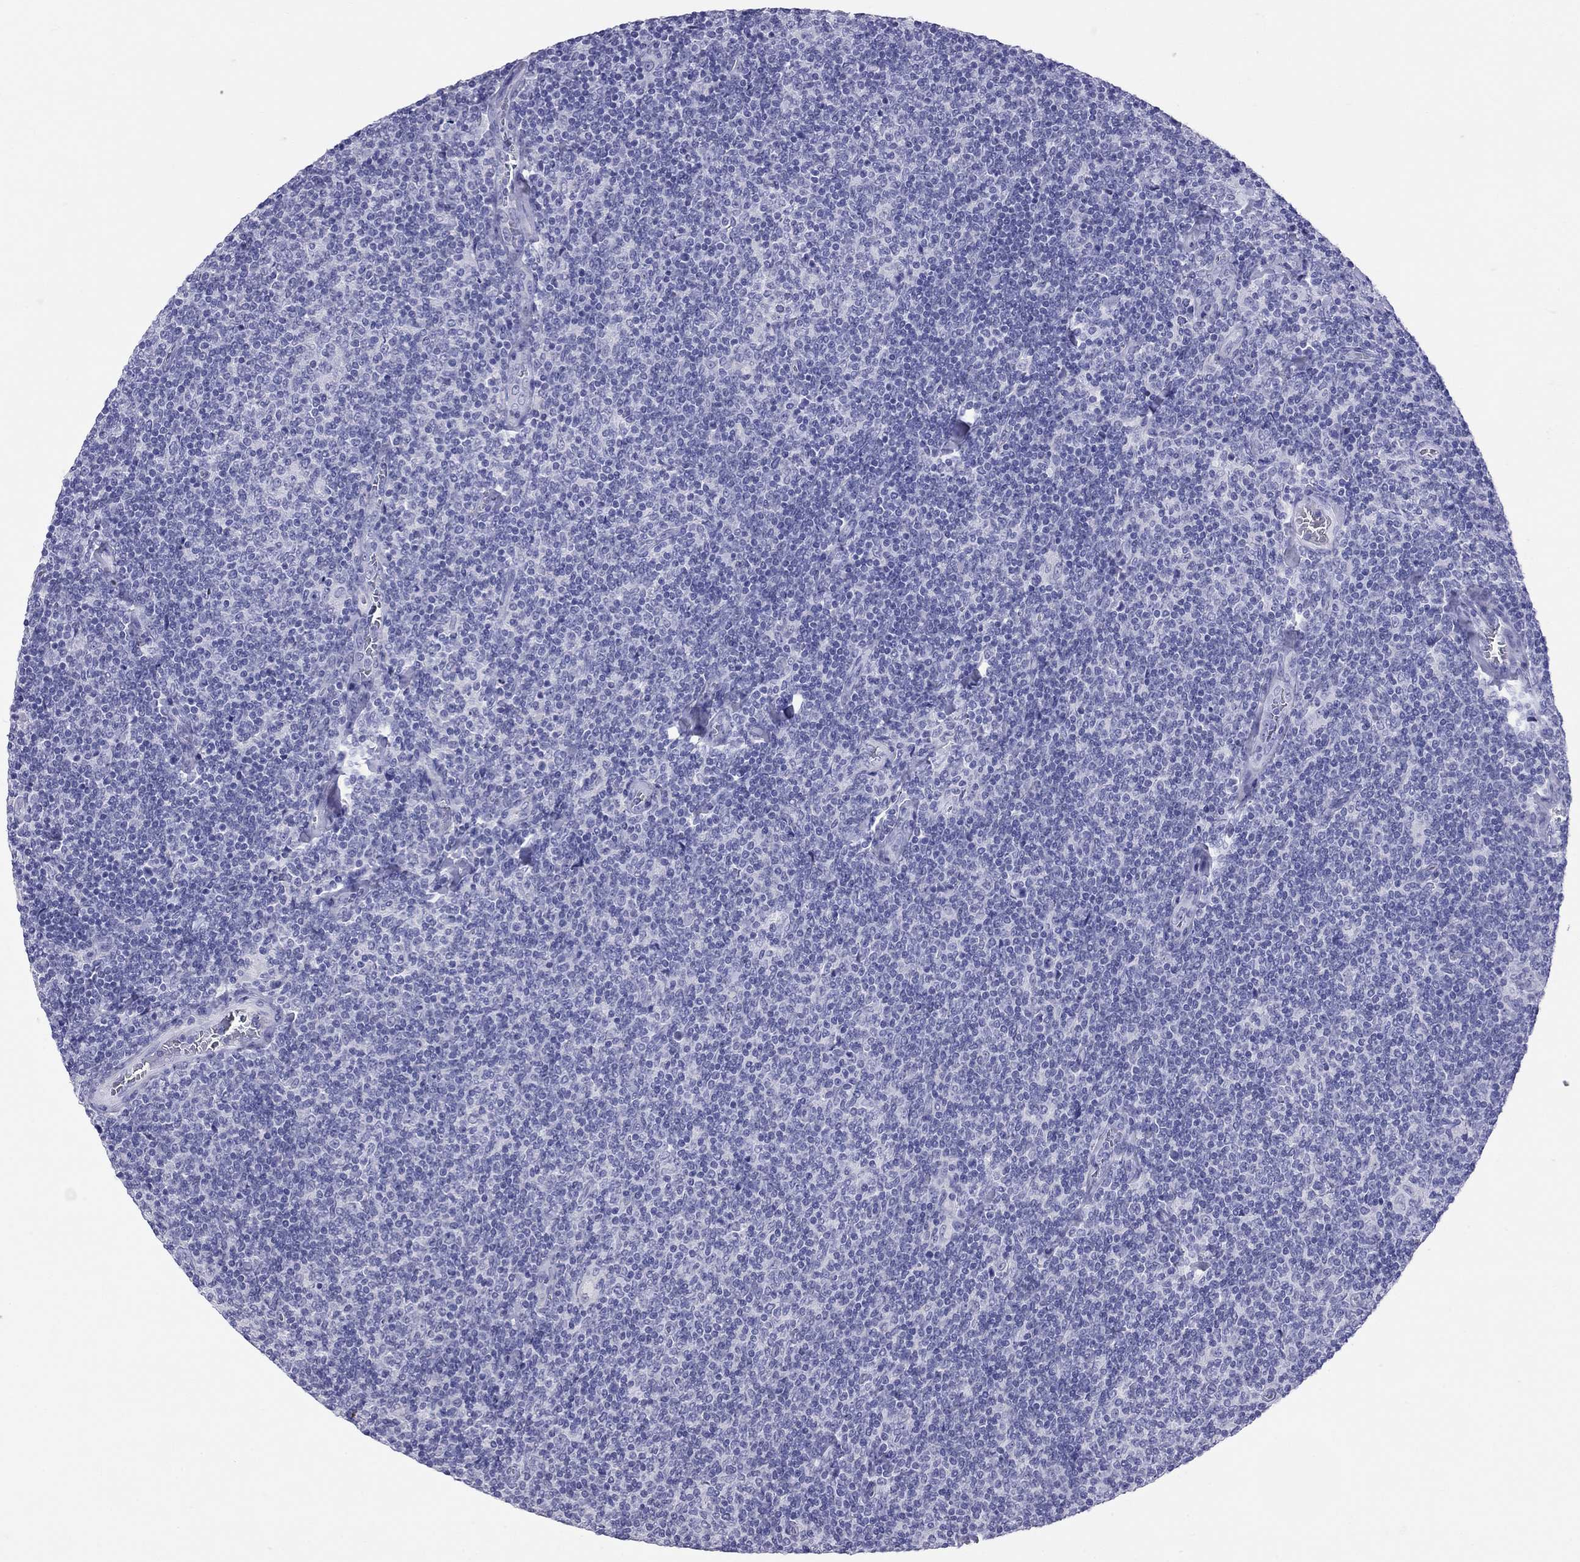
{"staining": {"intensity": "negative", "quantity": "none", "location": "none"}, "tissue": "lymphoma", "cell_type": "Tumor cells", "image_type": "cancer", "snomed": [{"axis": "morphology", "description": "Malignant lymphoma, non-Hodgkin's type, Low grade"}, {"axis": "topography", "description": "Lymph node"}], "caption": "Immunohistochemical staining of lymphoma demonstrates no significant staining in tumor cells.", "gene": "GRIA2", "patient": {"sex": "male", "age": 52}}